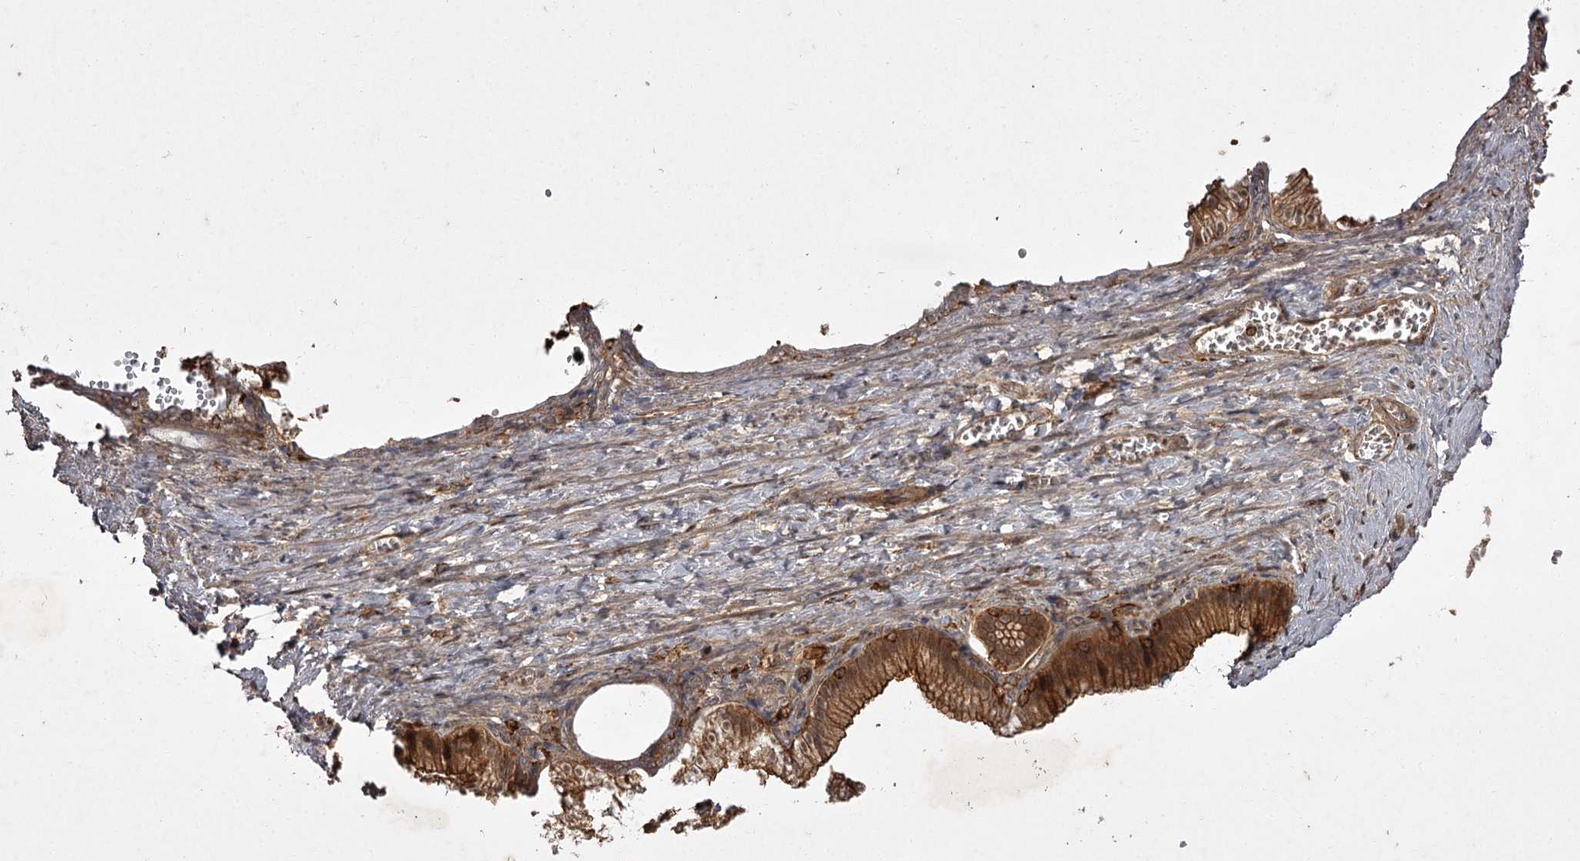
{"staining": {"intensity": "negative", "quantity": "none", "location": "none"}, "tissue": "adipose tissue", "cell_type": "Adipocytes", "image_type": "normal", "snomed": [{"axis": "morphology", "description": "Normal tissue, NOS"}, {"axis": "topography", "description": "Gallbladder"}, {"axis": "topography", "description": "Peripheral nerve tissue"}], "caption": "Micrograph shows no significant protein staining in adipocytes of unremarkable adipose tissue.", "gene": "TBC1D23", "patient": {"sex": "male", "age": 38}}